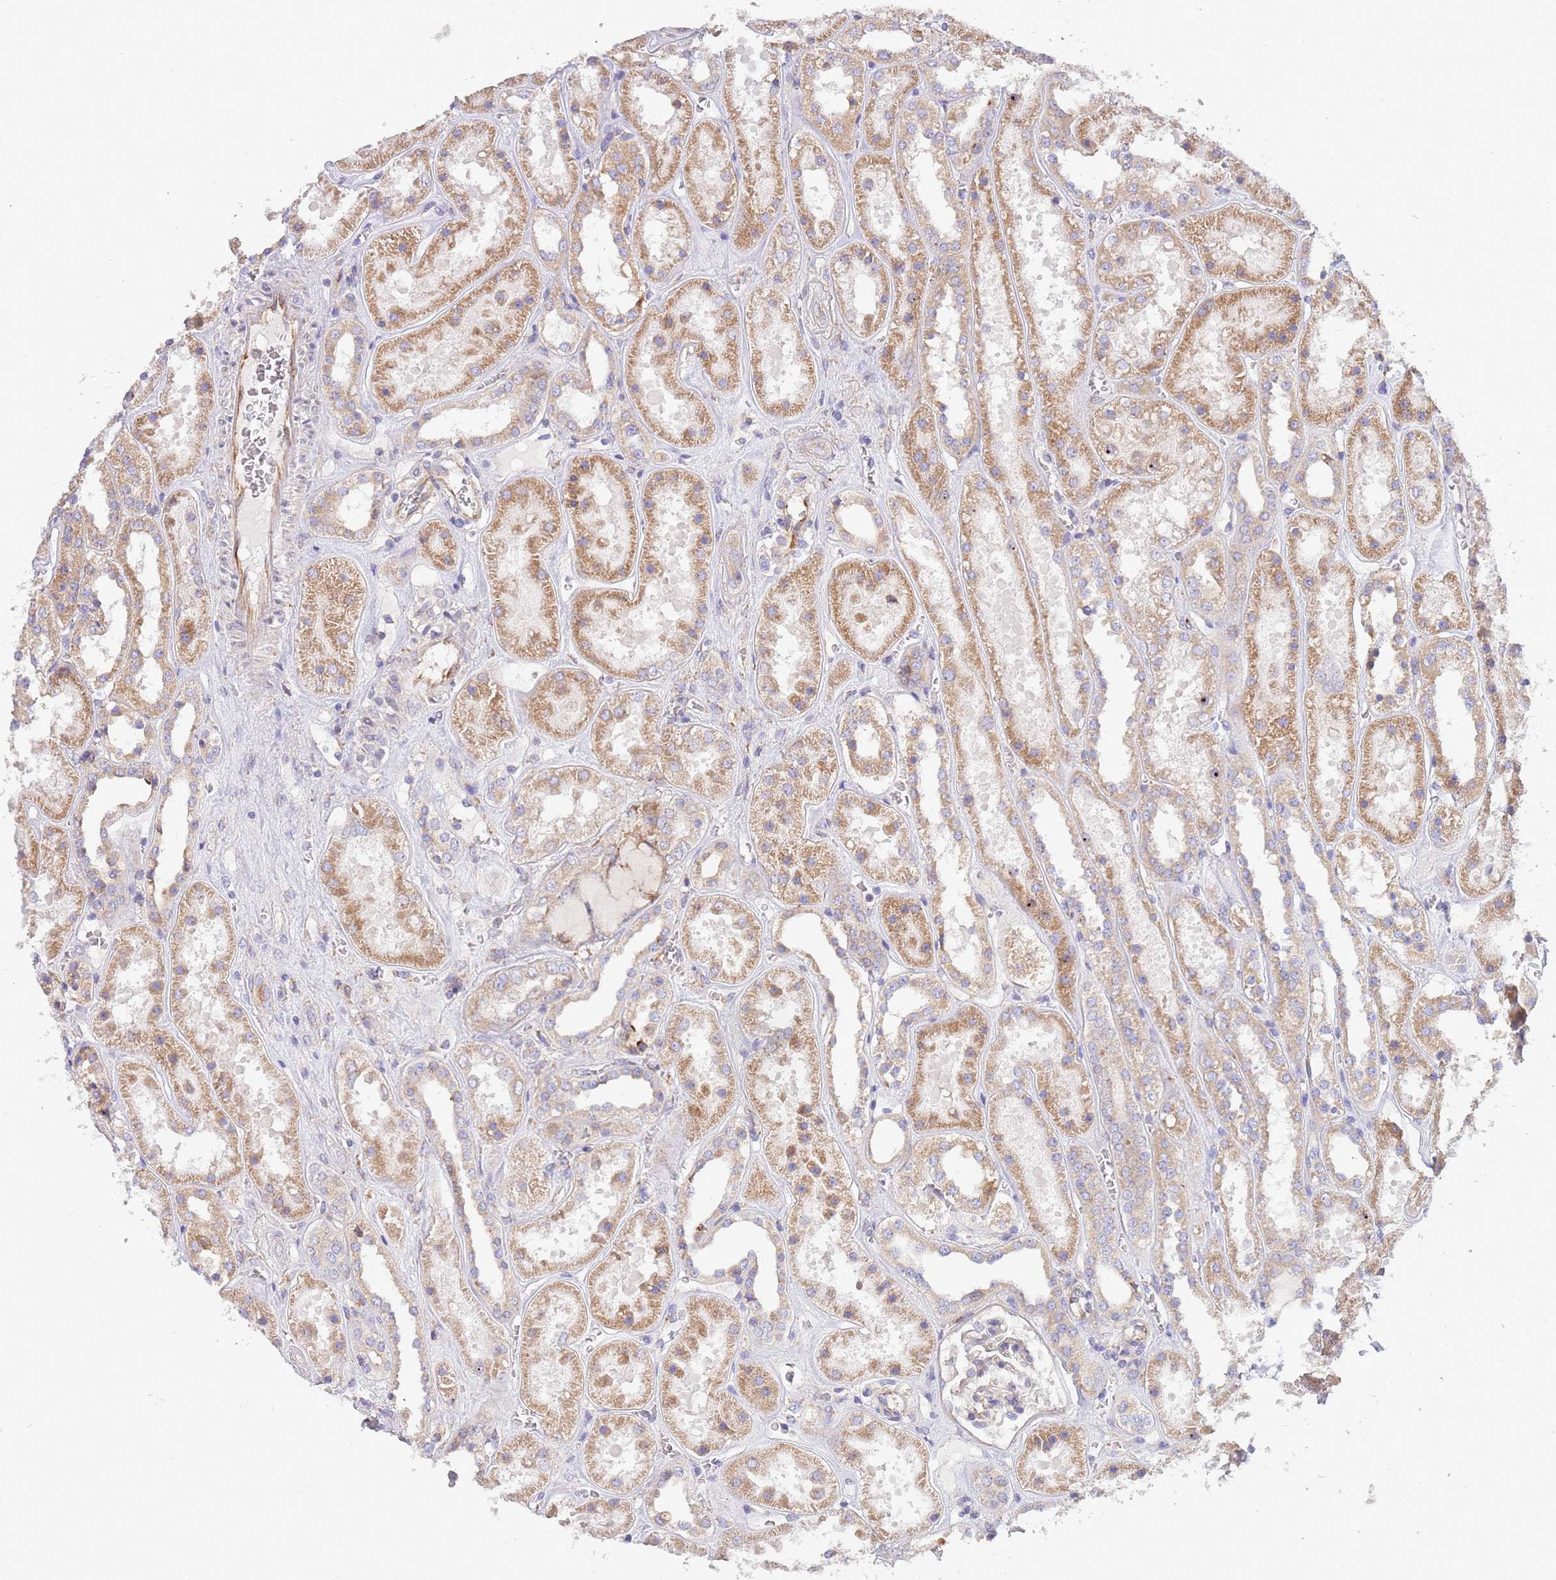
{"staining": {"intensity": "weak", "quantity": "<25%", "location": "cytoplasmic/membranous"}, "tissue": "kidney", "cell_type": "Cells in glomeruli", "image_type": "normal", "snomed": [{"axis": "morphology", "description": "Normal tissue, NOS"}, {"axis": "topography", "description": "Kidney"}], "caption": "Immunohistochemical staining of unremarkable human kidney reveals no significant positivity in cells in glomeruli.", "gene": "ARMCX6", "patient": {"sex": "female", "age": 41}}